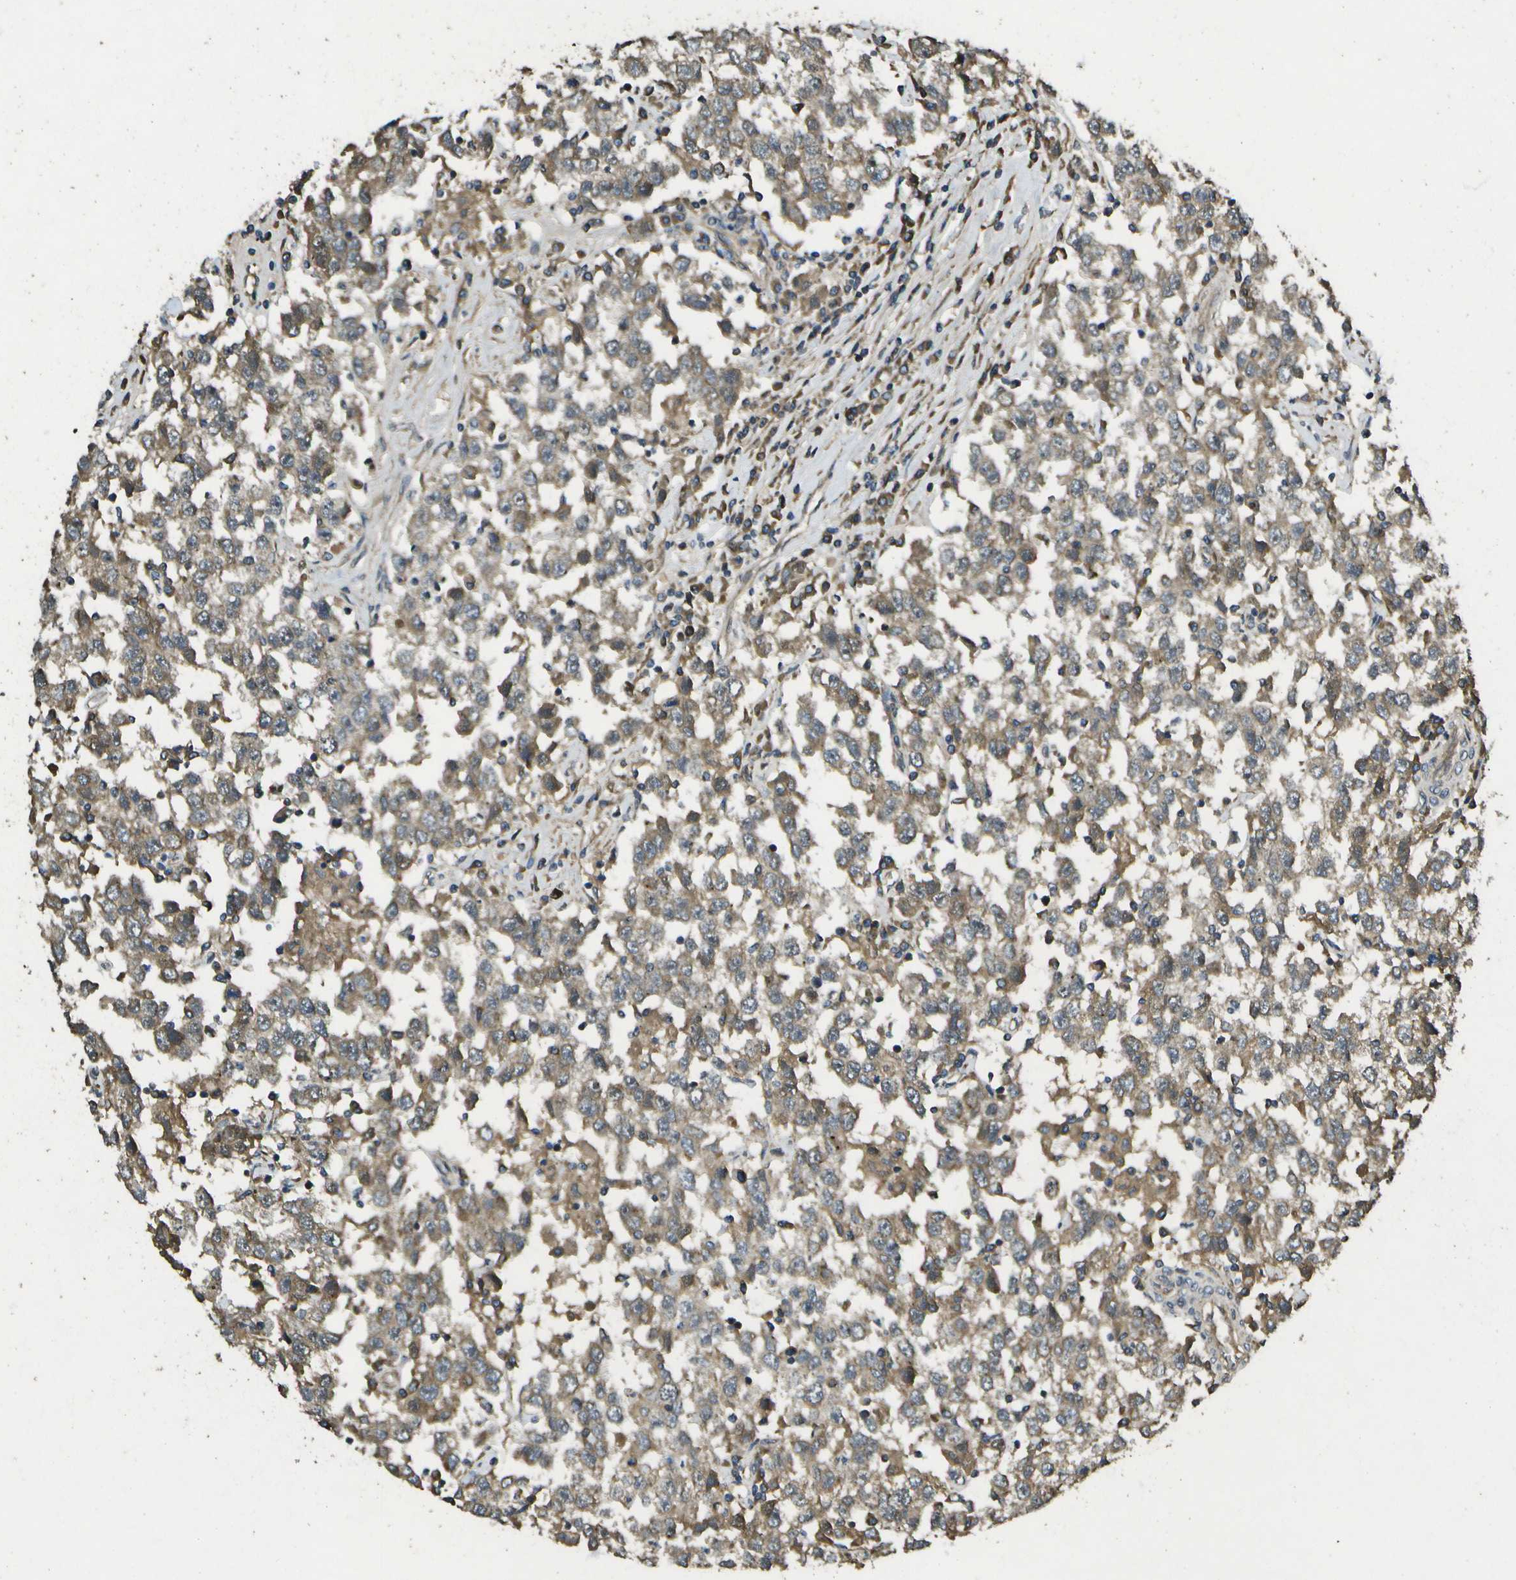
{"staining": {"intensity": "moderate", "quantity": ">75%", "location": "cytoplasmic/membranous"}, "tissue": "testis cancer", "cell_type": "Tumor cells", "image_type": "cancer", "snomed": [{"axis": "morphology", "description": "Seminoma, NOS"}, {"axis": "topography", "description": "Testis"}], "caption": "This is an image of IHC staining of seminoma (testis), which shows moderate expression in the cytoplasmic/membranous of tumor cells.", "gene": "HFE", "patient": {"sex": "male", "age": 41}}